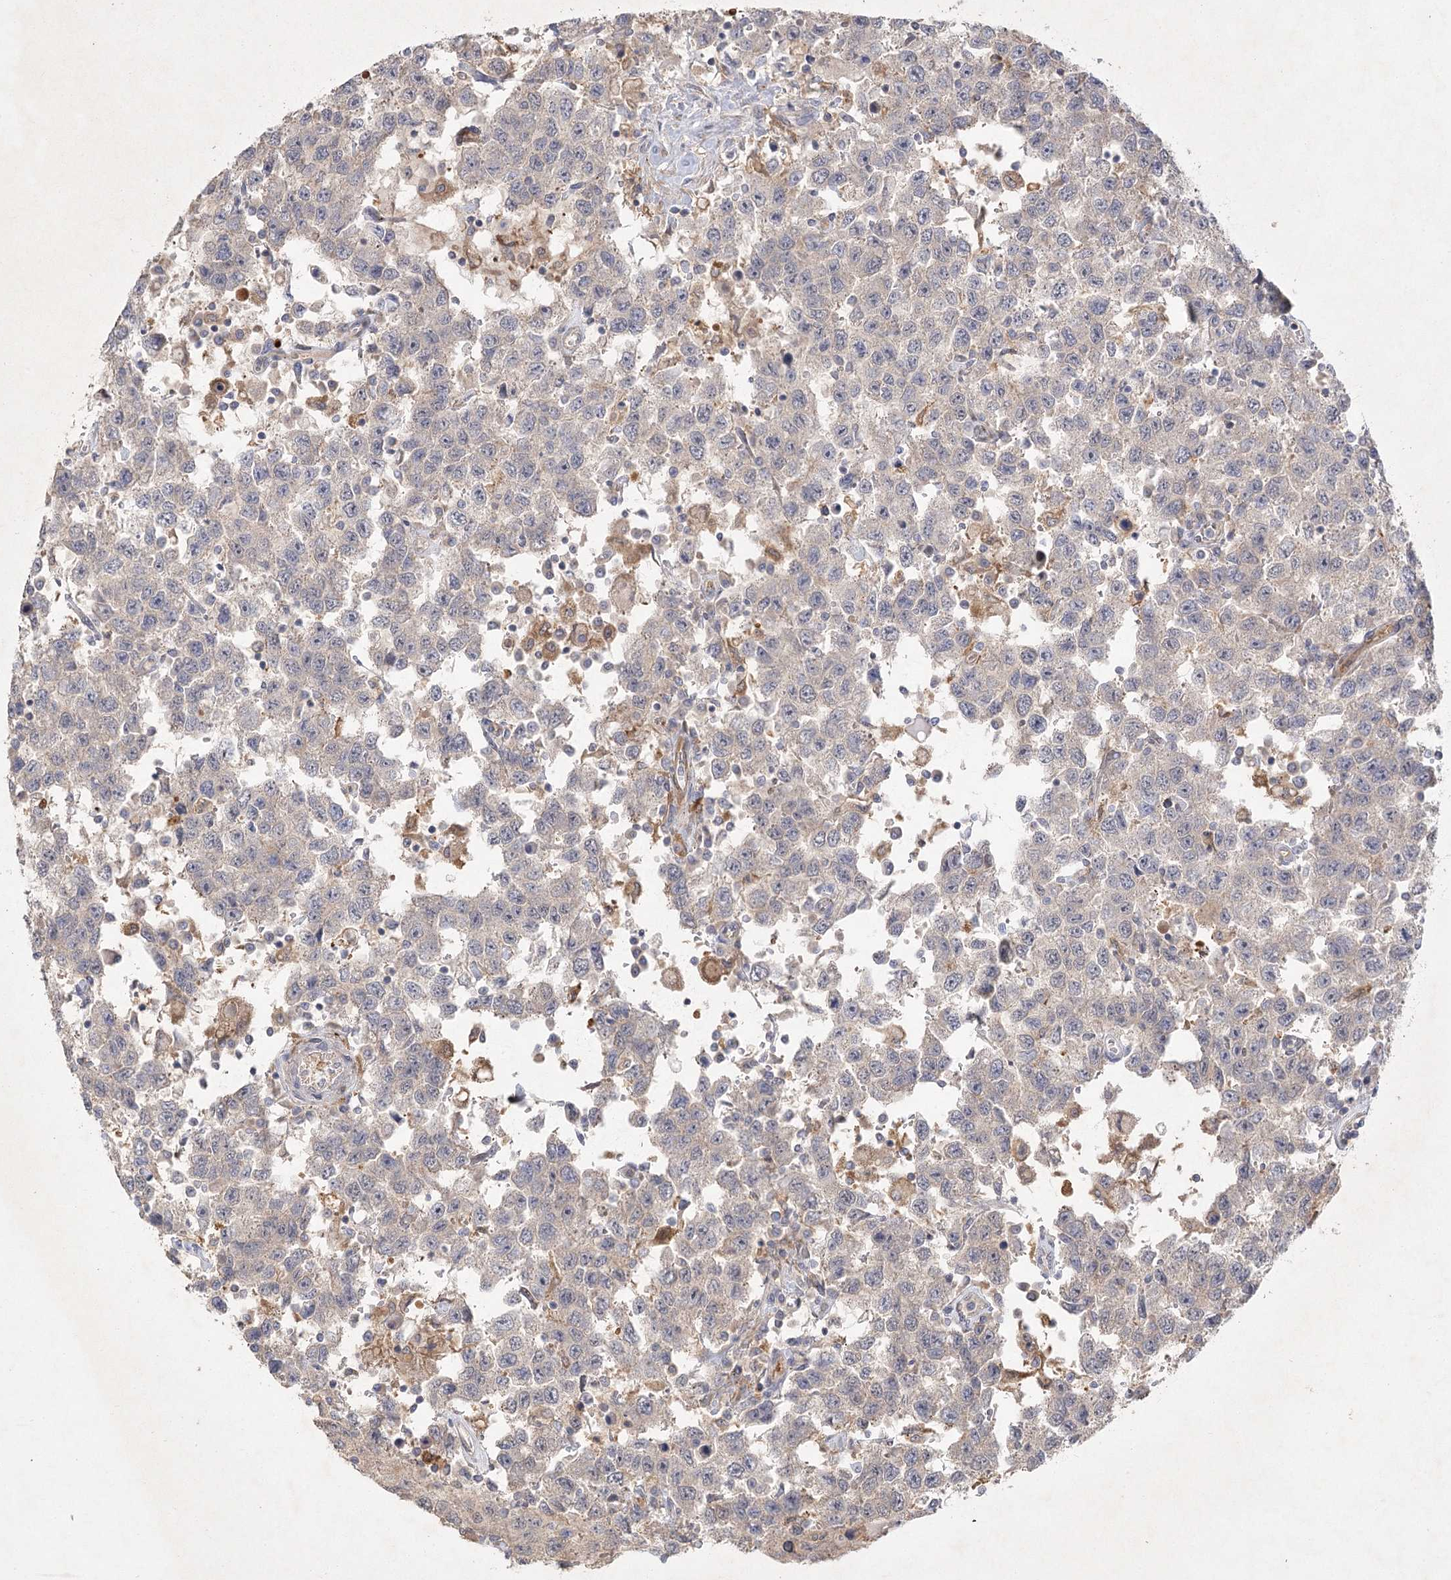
{"staining": {"intensity": "weak", "quantity": "<25%", "location": "cytoplasmic/membranous"}, "tissue": "testis cancer", "cell_type": "Tumor cells", "image_type": "cancer", "snomed": [{"axis": "morphology", "description": "Seminoma, NOS"}, {"axis": "topography", "description": "Testis"}], "caption": "High power microscopy photomicrograph of an immunohistochemistry image of testis cancer (seminoma), revealing no significant staining in tumor cells.", "gene": "FAM110C", "patient": {"sex": "male", "age": 41}}